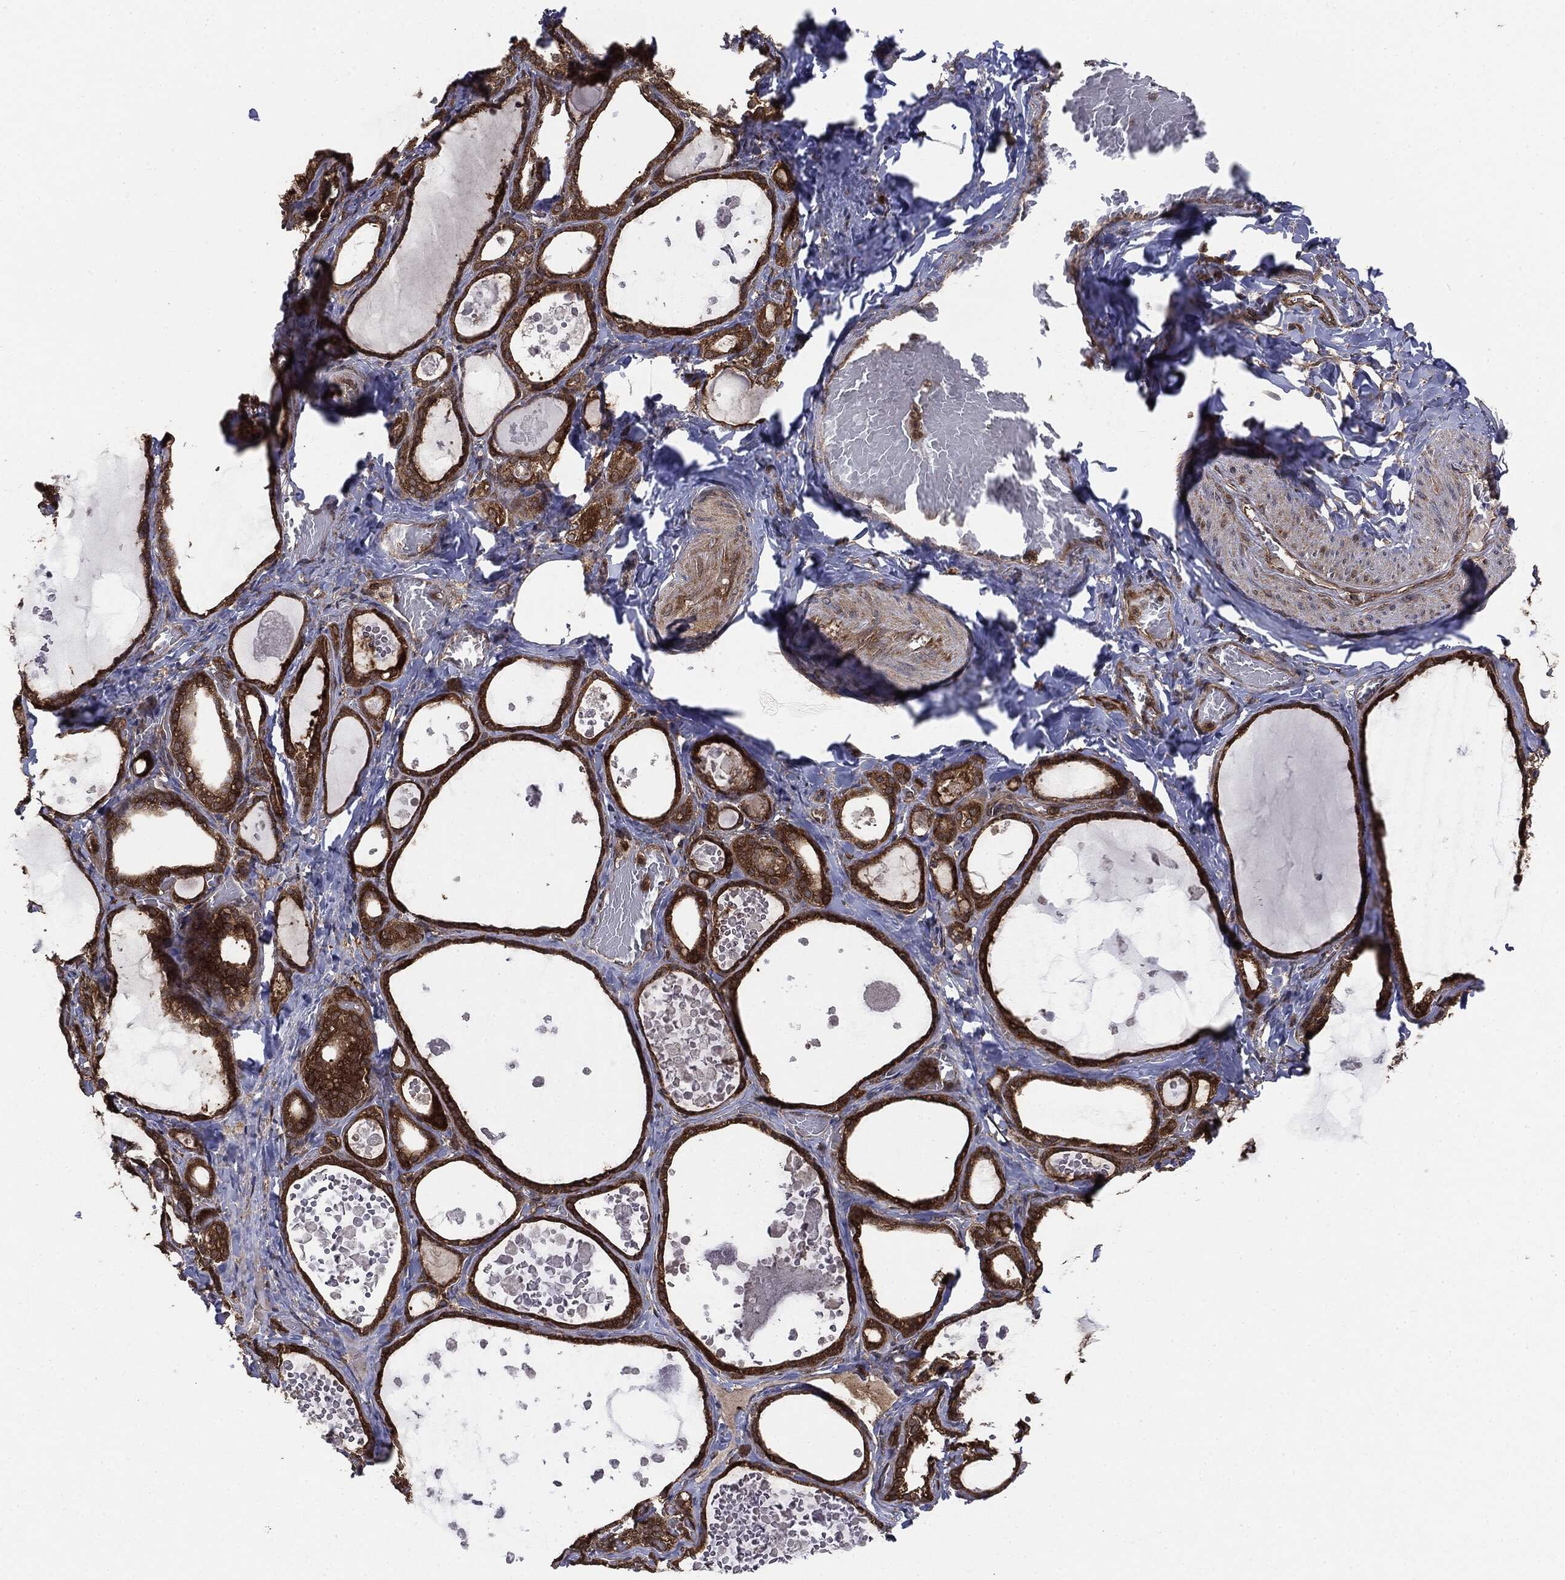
{"staining": {"intensity": "strong", "quantity": ">75%", "location": "cytoplasmic/membranous"}, "tissue": "thyroid gland", "cell_type": "Glandular cells", "image_type": "normal", "snomed": [{"axis": "morphology", "description": "Normal tissue, NOS"}, {"axis": "topography", "description": "Thyroid gland"}], "caption": "Approximately >75% of glandular cells in benign thyroid gland reveal strong cytoplasmic/membranous protein positivity as visualized by brown immunohistochemical staining.", "gene": "NME1", "patient": {"sex": "female", "age": 56}}